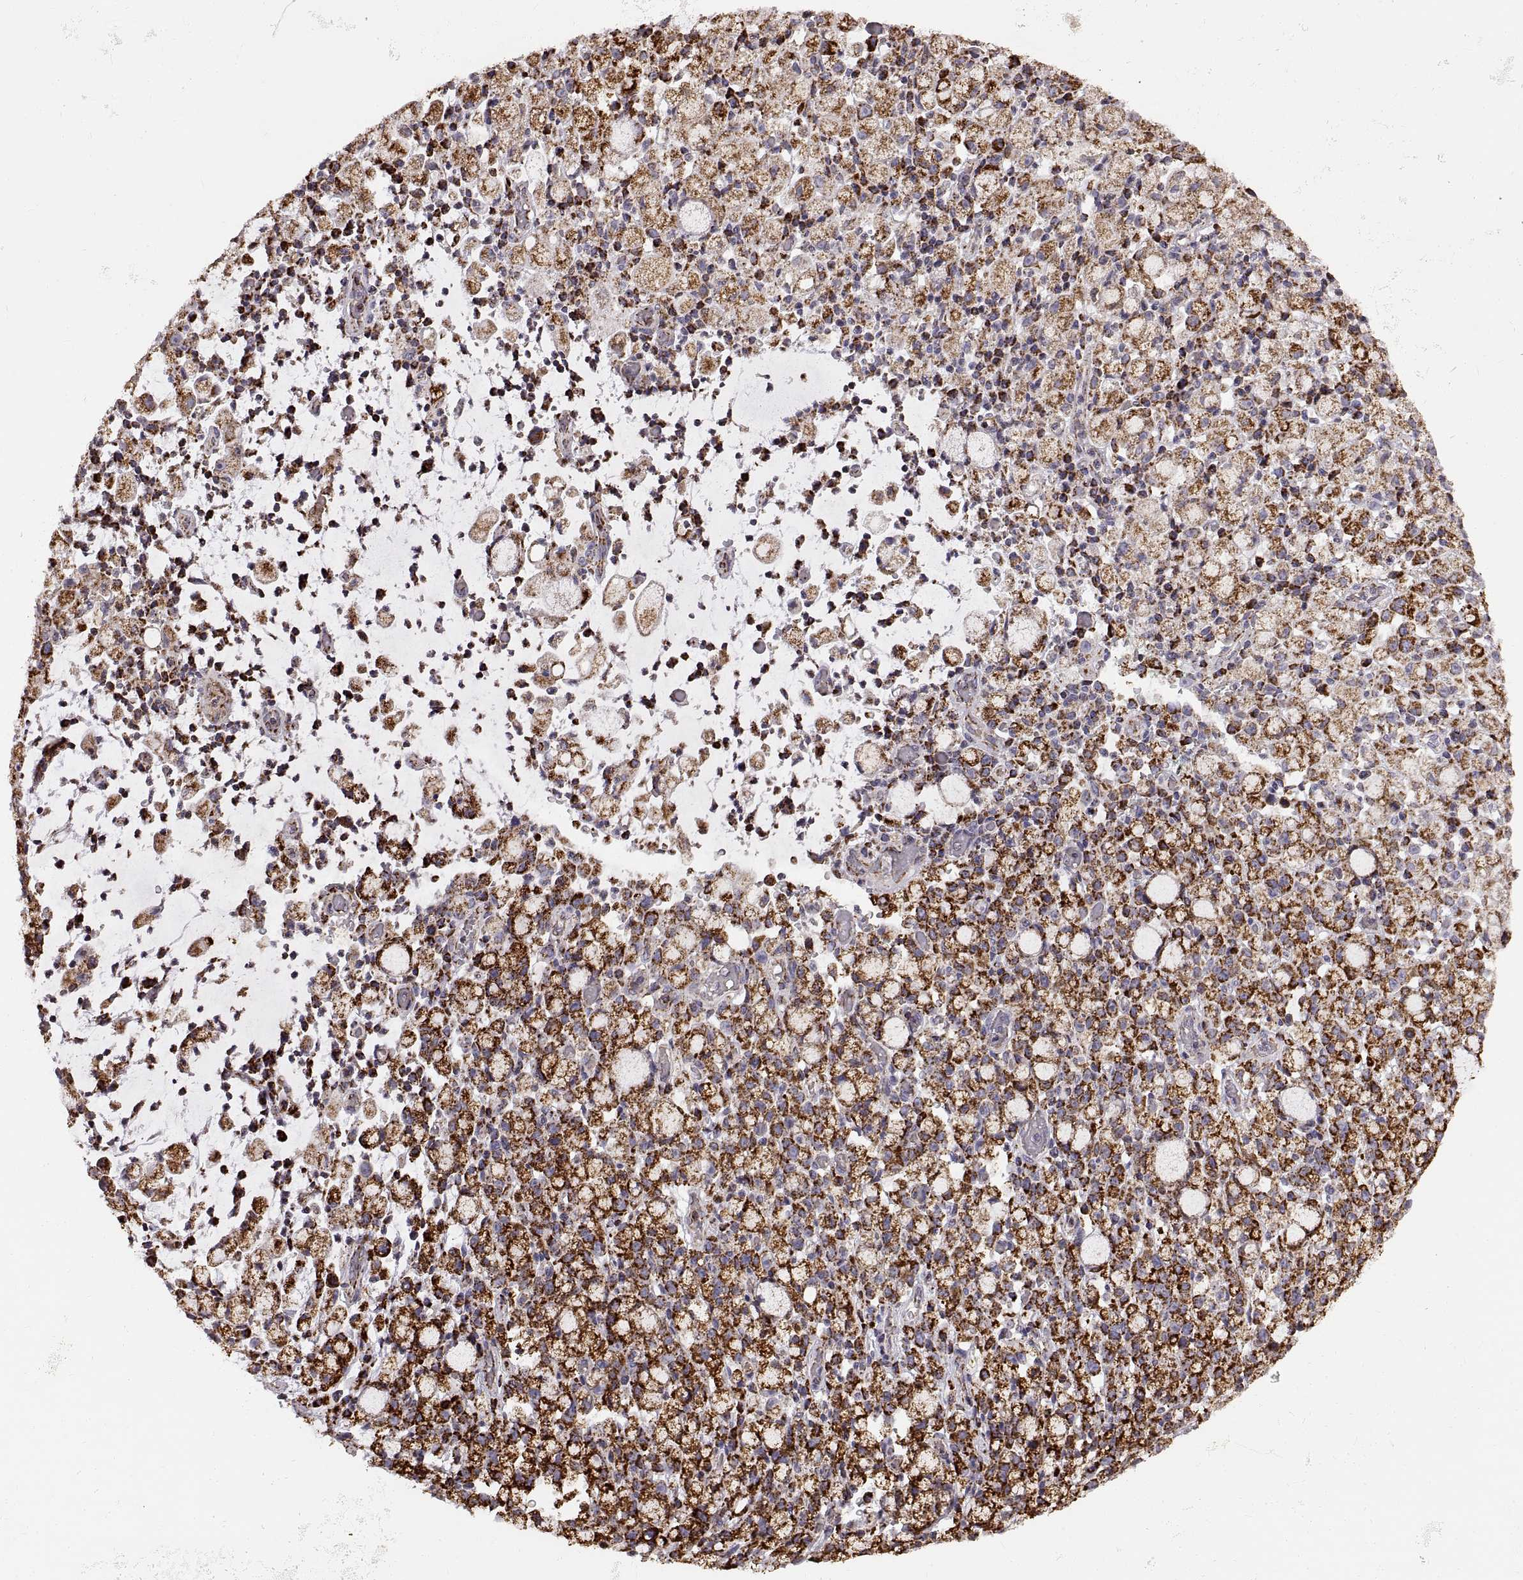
{"staining": {"intensity": "strong", "quantity": ">75%", "location": "cytoplasmic/membranous"}, "tissue": "stomach cancer", "cell_type": "Tumor cells", "image_type": "cancer", "snomed": [{"axis": "morphology", "description": "Adenocarcinoma, NOS"}, {"axis": "topography", "description": "Stomach"}], "caption": "Adenocarcinoma (stomach) tissue exhibits strong cytoplasmic/membranous staining in approximately >75% of tumor cells, visualized by immunohistochemistry.", "gene": "ARSD", "patient": {"sex": "male", "age": 58}}